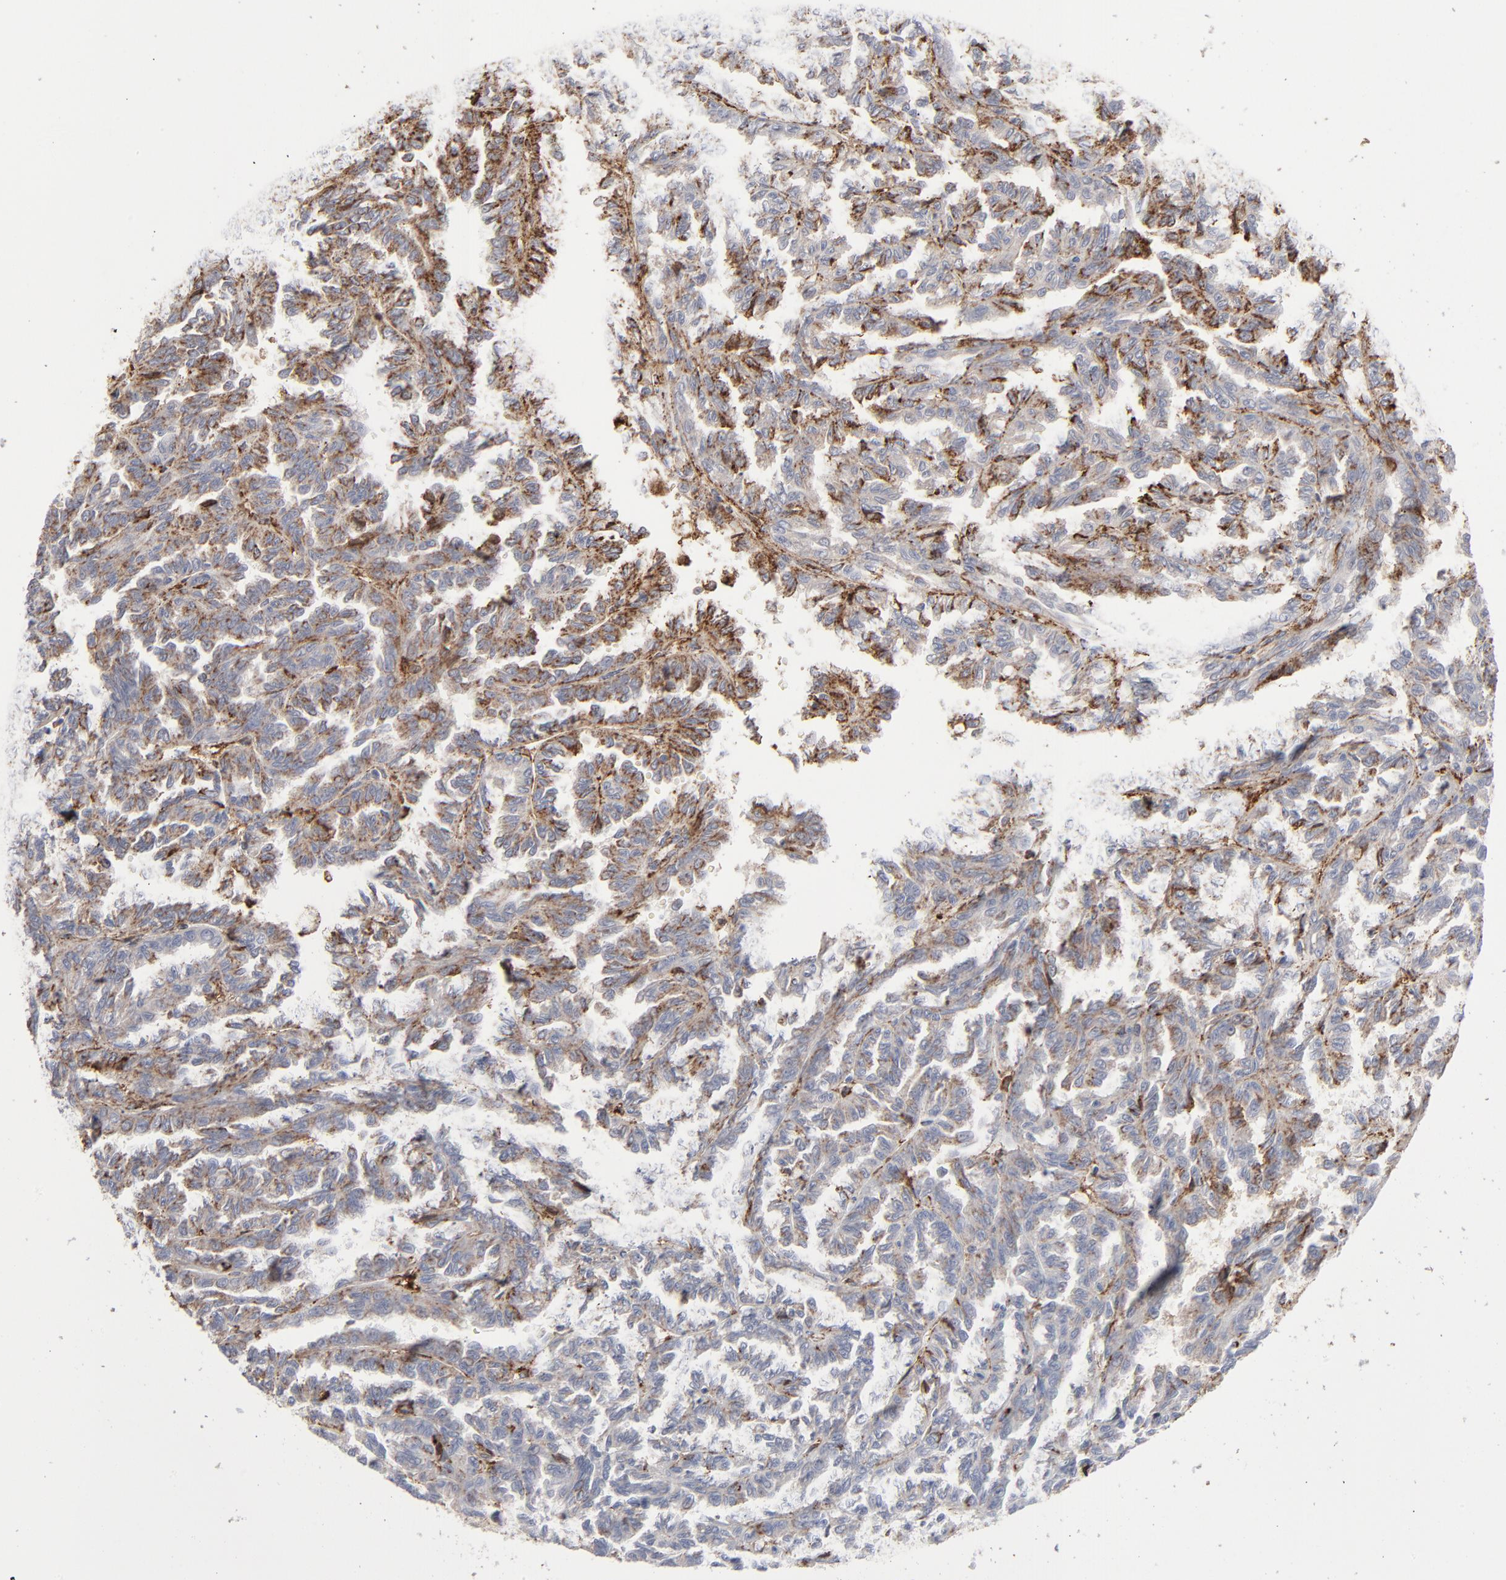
{"staining": {"intensity": "moderate", "quantity": "25%-75%", "location": "cytoplasmic/membranous"}, "tissue": "renal cancer", "cell_type": "Tumor cells", "image_type": "cancer", "snomed": [{"axis": "morphology", "description": "Inflammation, NOS"}, {"axis": "morphology", "description": "Adenocarcinoma, NOS"}, {"axis": "topography", "description": "Kidney"}], "caption": "A brown stain labels moderate cytoplasmic/membranous staining of a protein in human adenocarcinoma (renal) tumor cells.", "gene": "ANXA5", "patient": {"sex": "male", "age": 68}}